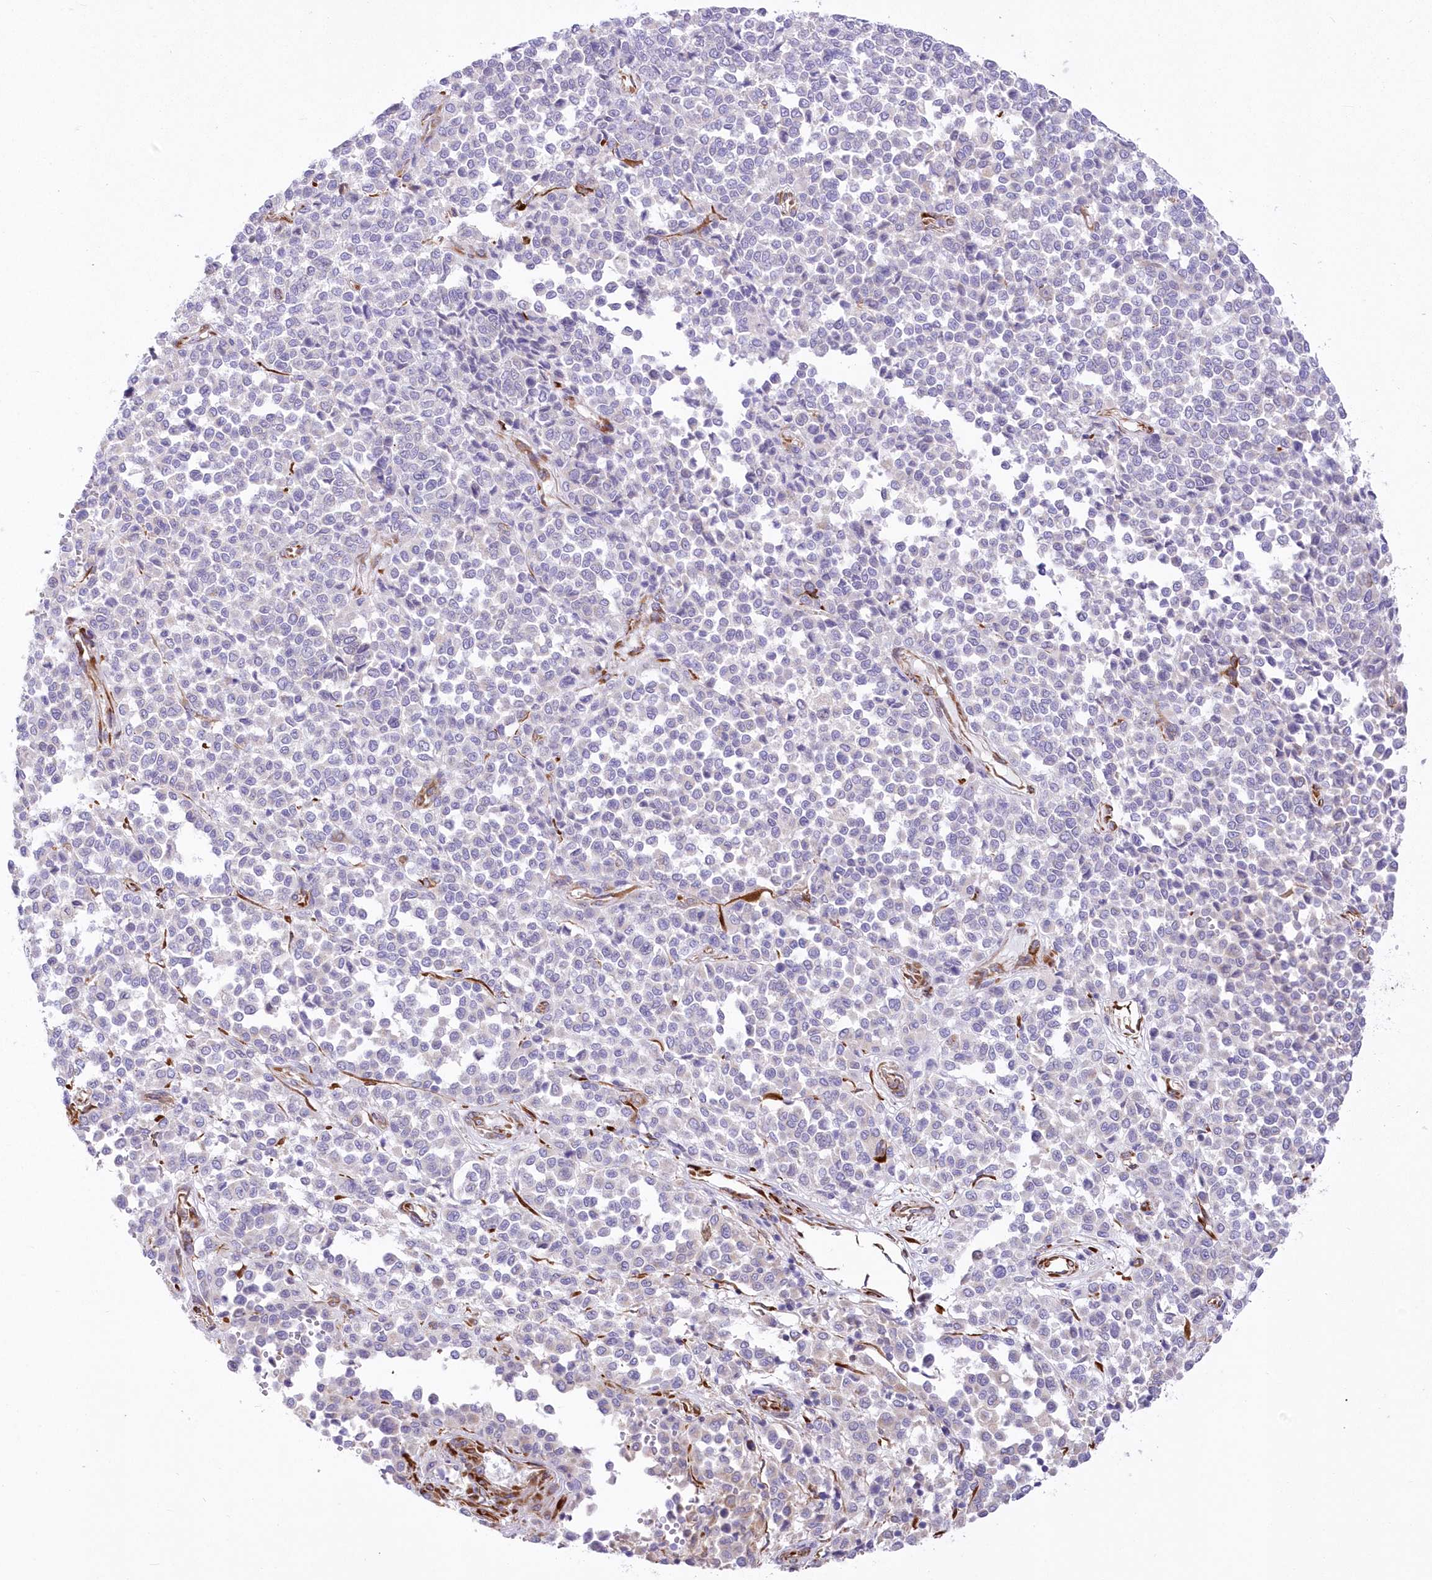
{"staining": {"intensity": "negative", "quantity": "none", "location": "none"}, "tissue": "melanoma", "cell_type": "Tumor cells", "image_type": "cancer", "snomed": [{"axis": "morphology", "description": "Malignant melanoma, Metastatic site"}, {"axis": "topography", "description": "Pancreas"}], "caption": "Immunohistochemistry (IHC) of melanoma reveals no staining in tumor cells.", "gene": "YTHDC2", "patient": {"sex": "female", "age": 30}}